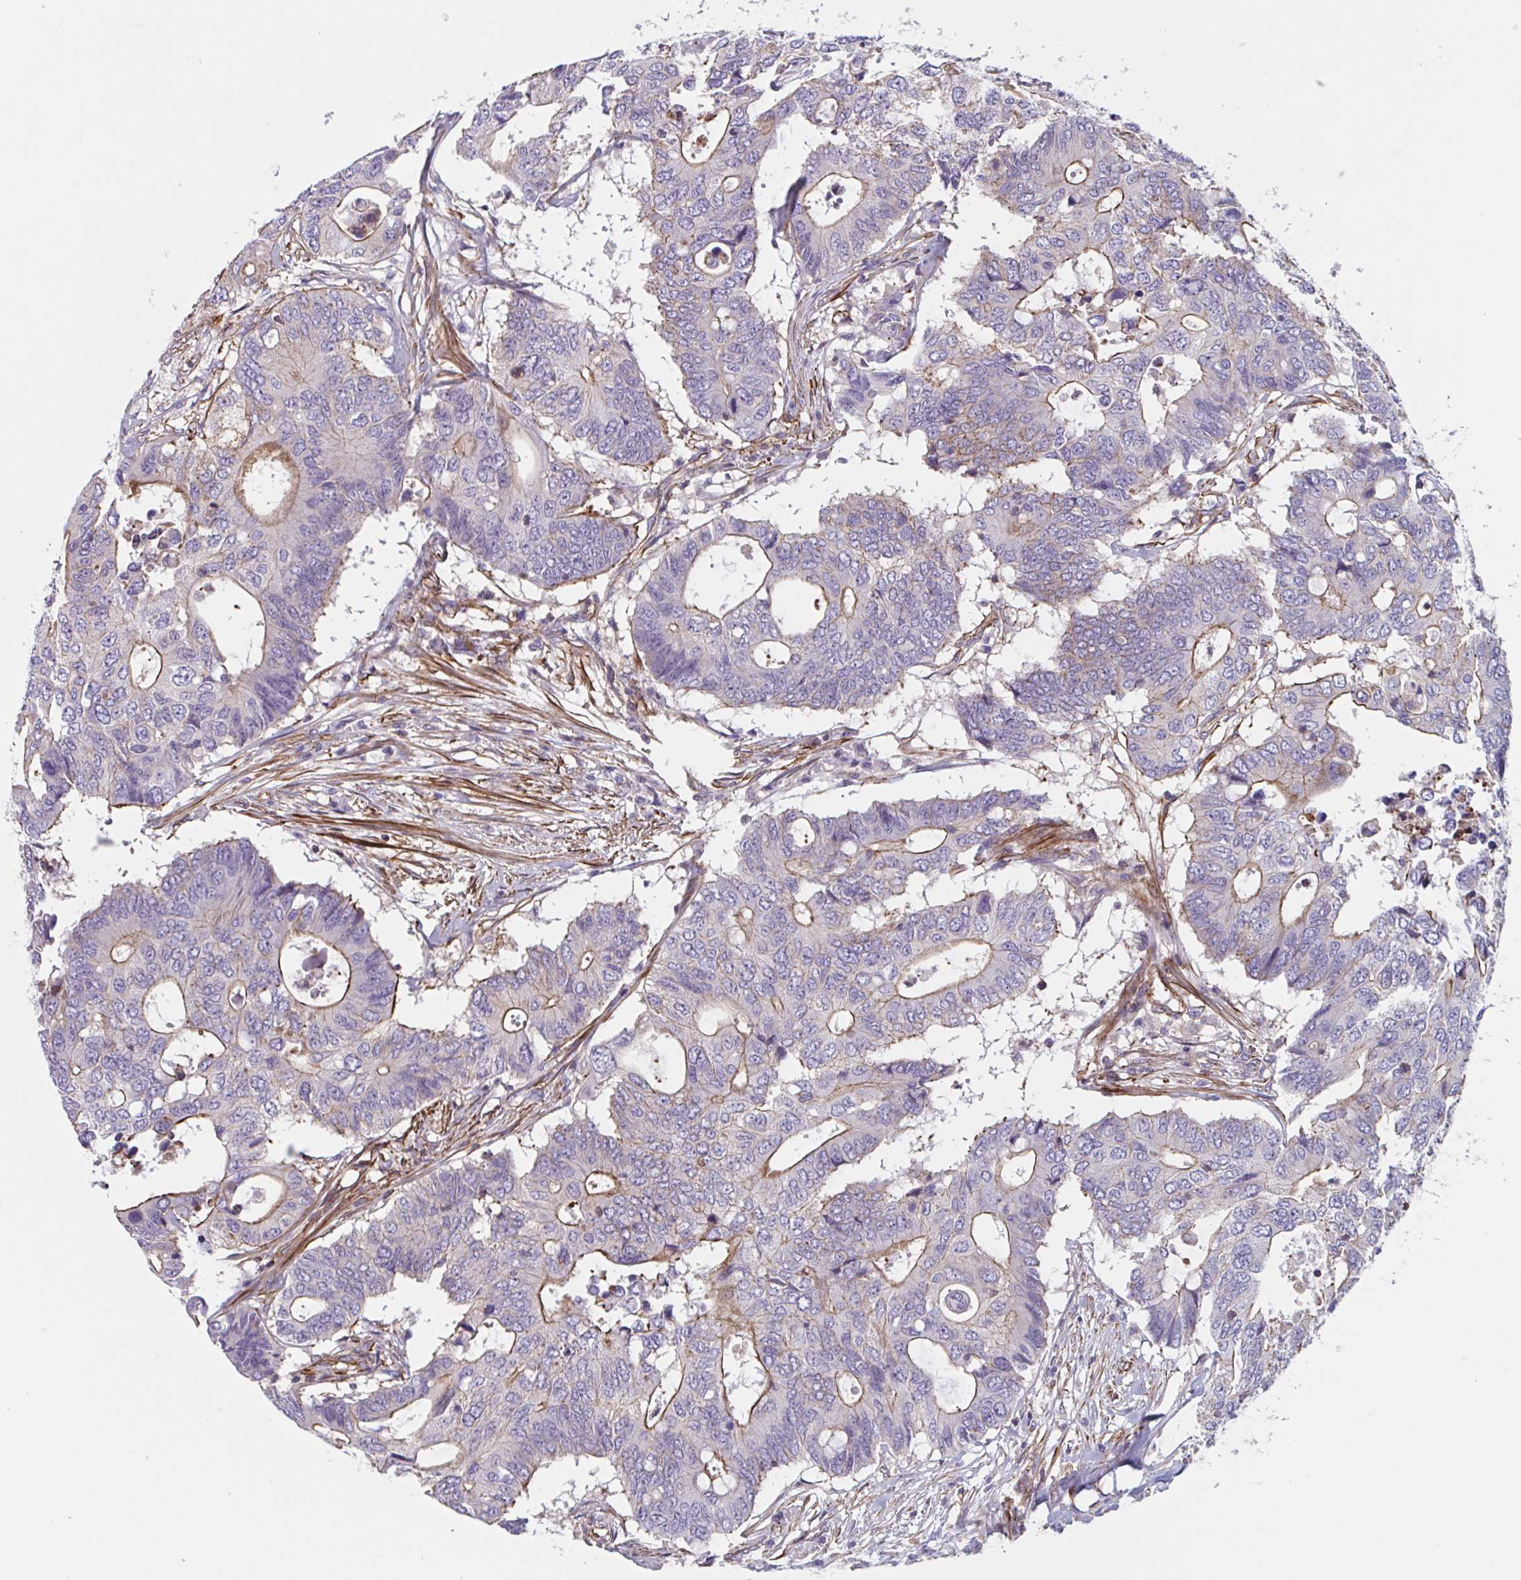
{"staining": {"intensity": "moderate", "quantity": "<25%", "location": "cytoplasmic/membranous"}, "tissue": "colorectal cancer", "cell_type": "Tumor cells", "image_type": "cancer", "snomed": [{"axis": "morphology", "description": "Adenocarcinoma, NOS"}, {"axis": "topography", "description": "Colon"}], "caption": "High-magnification brightfield microscopy of colorectal cancer (adenocarcinoma) stained with DAB (3,3'-diaminobenzidine) (brown) and counterstained with hematoxylin (blue). tumor cells exhibit moderate cytoplasmic/membranous positivity is identified in about<25% of cells. (Brightfield microscopy of DAB IHC at high magnification).", "gene": "SHISA7", "patient": {"sex": "male", "age": 71}}